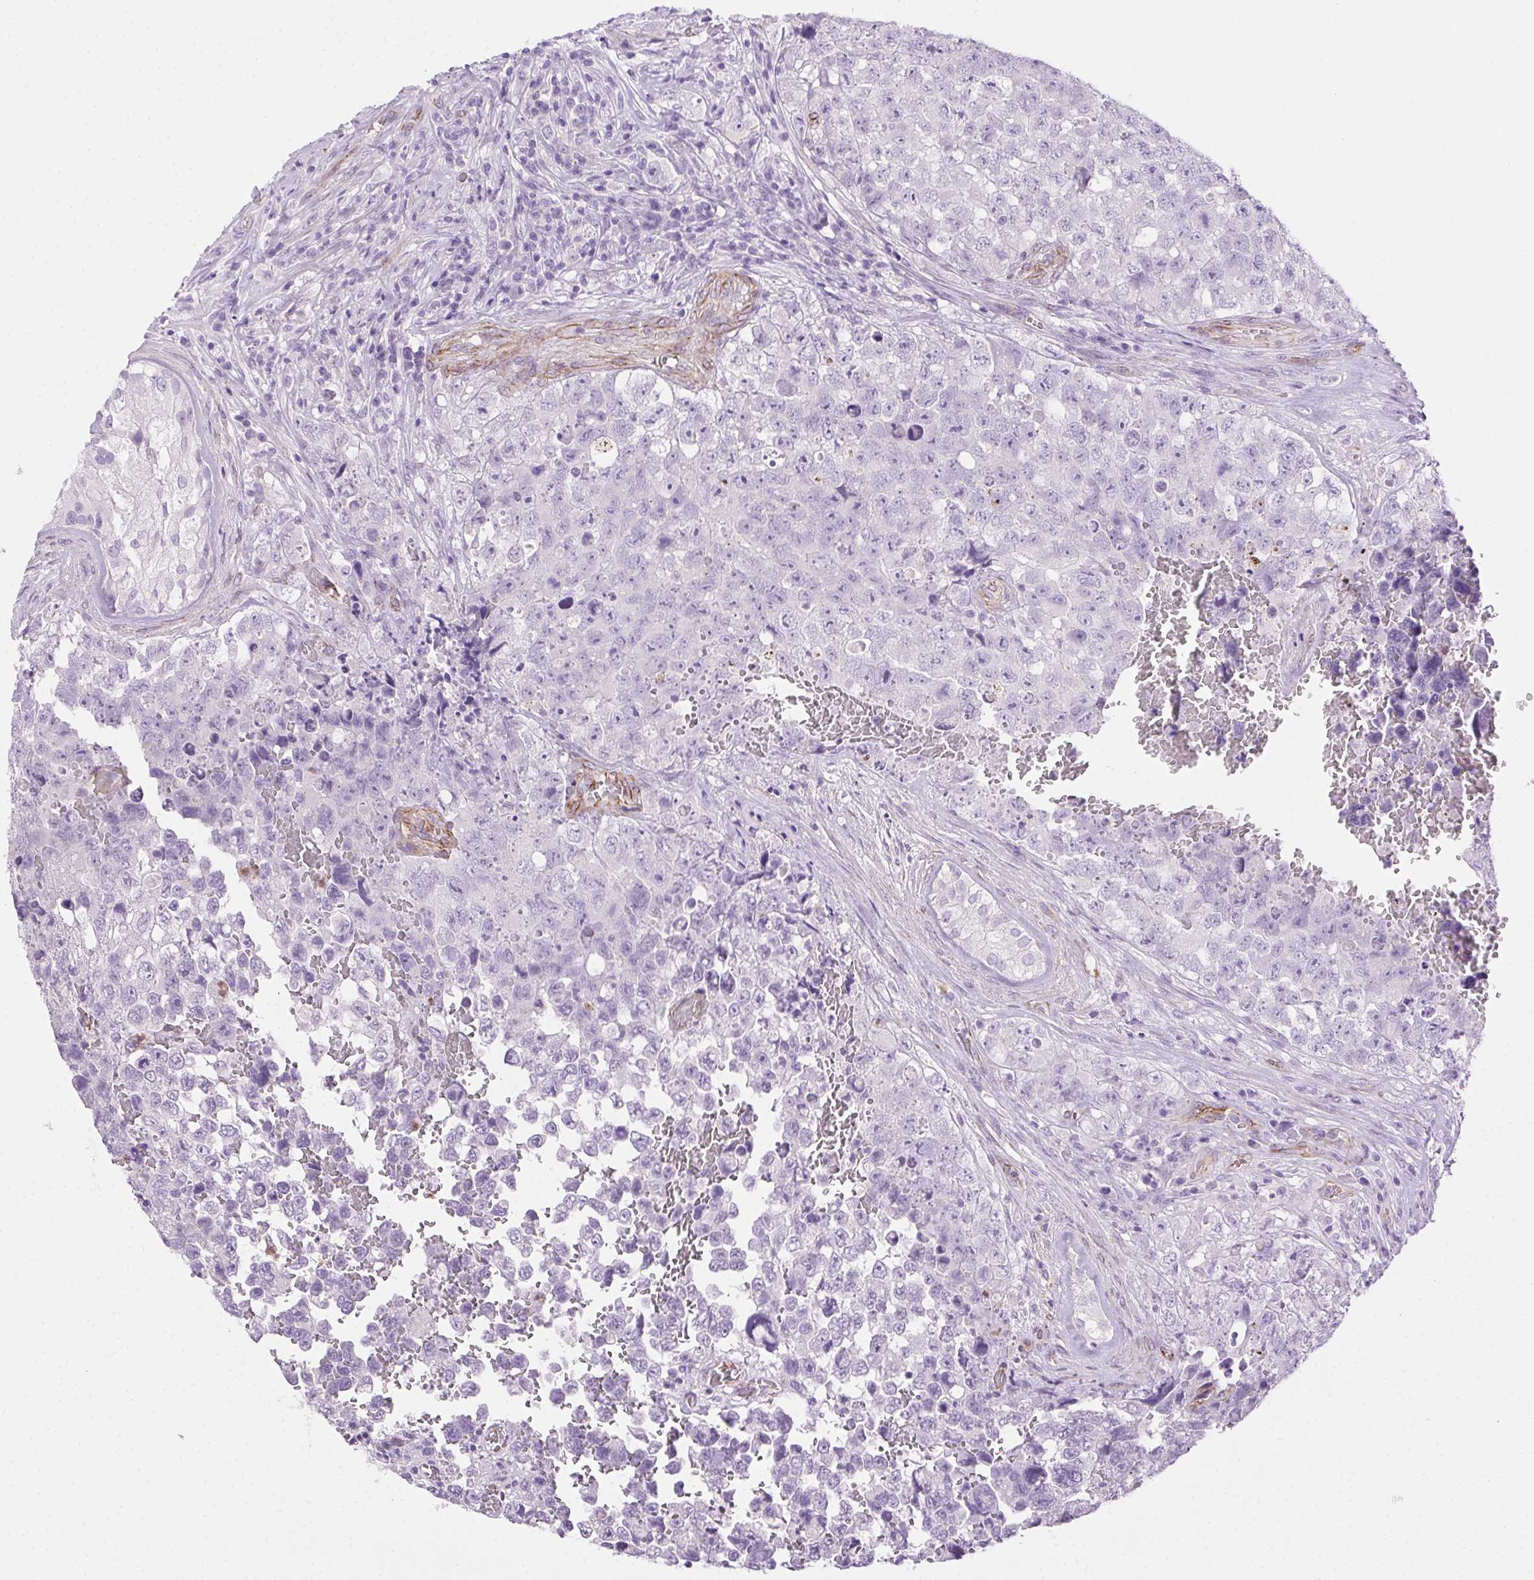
{"staining": {"intensity": "negative", "quantity": "none", "location": "none"}, "tissue": "testis cancer", "cell_type": "Tumor cells", "image_type": "cancer", "snomed": [{"axis": "morphology", "description": "Carcinoma, Embryonal, NOS"}, {"axis": "topography", "description": "Testis"}], "caption": "IHC micrograph of neoplastic tissue: human testis cancer (embryonal carcinoma) stained with DAB (3,3'-diaminobenzidine) demonstrates no significant protein positivity in tumor cells.", "gene": "SHCBP1L", "patient": {"sex": "male", "age": 18}}